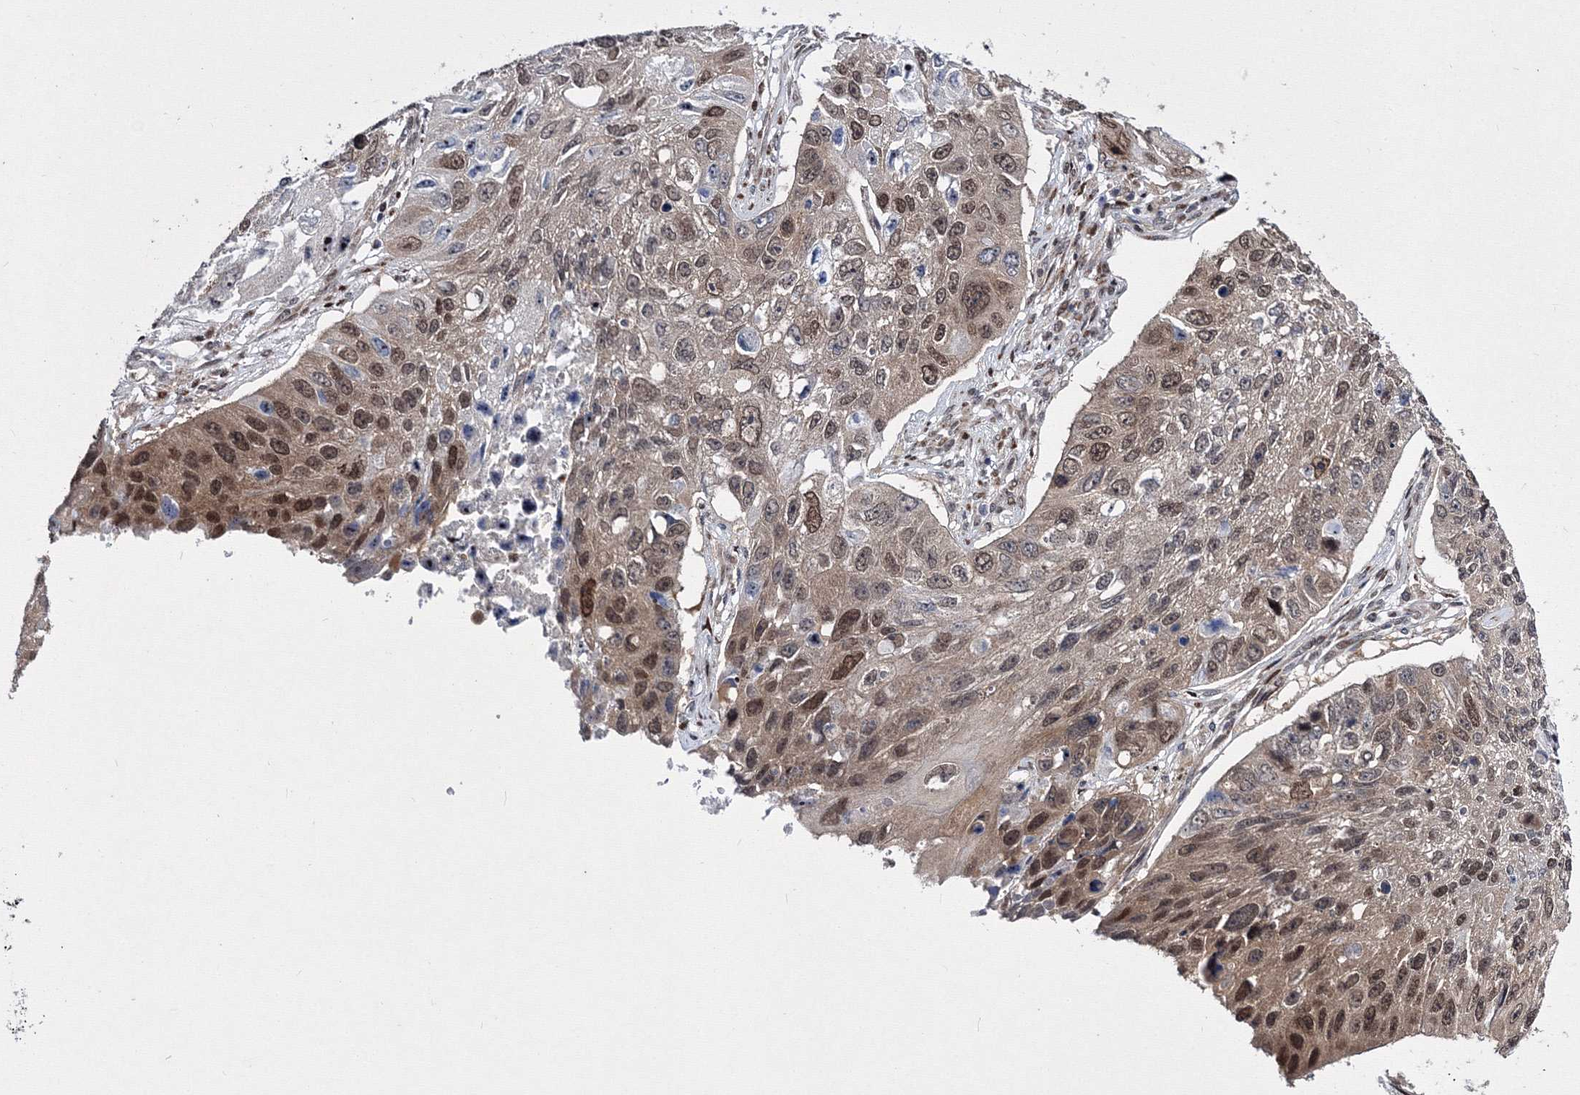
{"staining": {"intensity": "moderate", "quantity": ">75%", "location": "nuclear"}, "tissue": "lung cancer", "cell_type": "Tumor cells", "image_type": "cancer", "snomed": [{"axis": "morphology", "description": "Squamous cell carcinoma, NOS"}, {"axis": "topography", "description": "Lung"}], "caption": "A brown stain highlights moderate nuclear expression of a protein in human lung squamous cell carcinoma tumor cells.", "gene": "GPN1", "patient": {"sex": "male", "age": 61}}